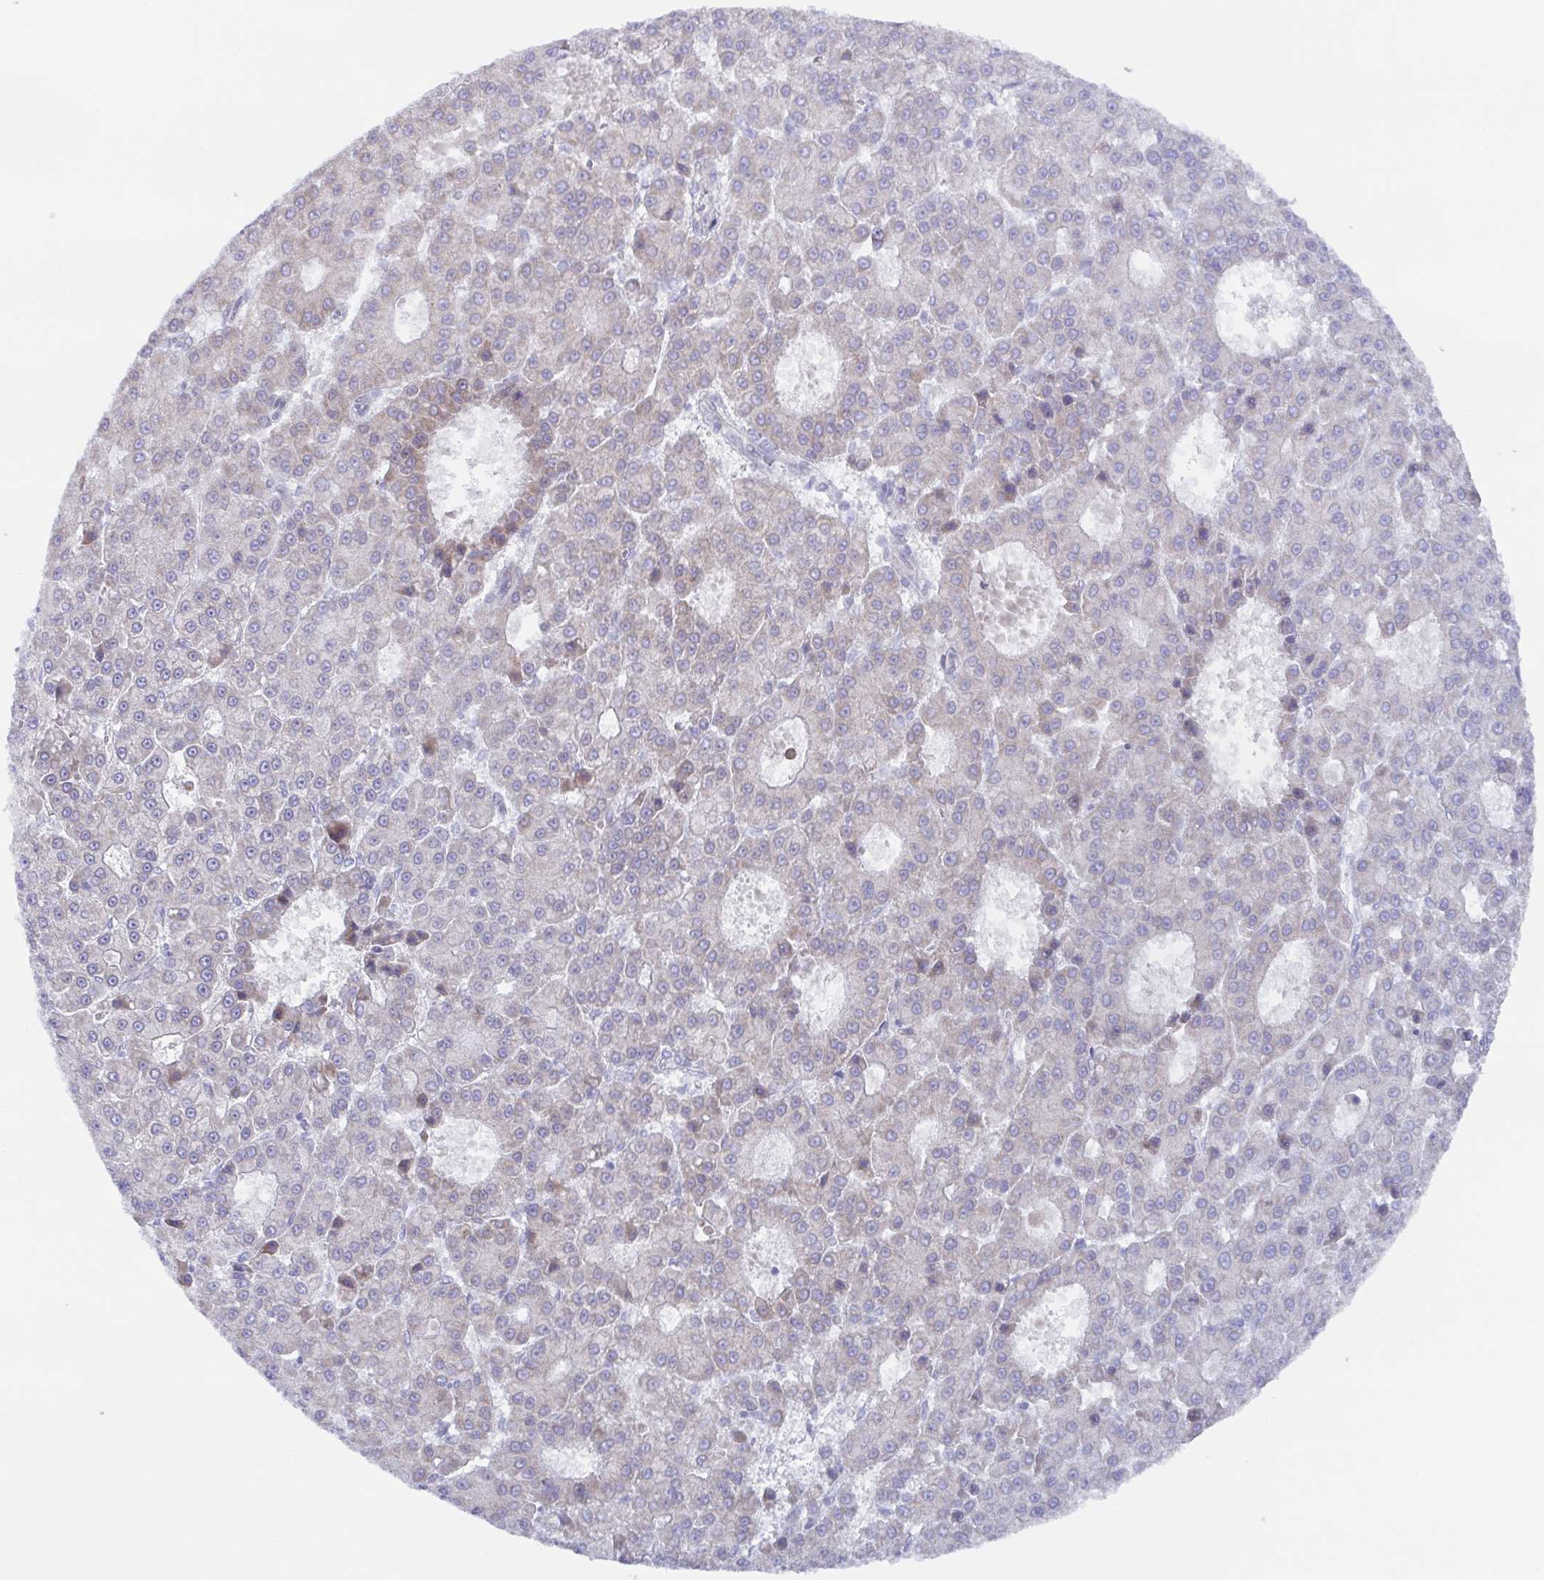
{"staining": {"intensity": "negative", "quantity": "none", "location": "none"}, "tissue": "liver cancer", "cell_type": "Tumor cells", "image_type": "cancer", "snomed": [{"axis": "morphology", "description": "Carcinoma, Hepatocellular, NOS"}, {"axis": "topography", "description": "Liver"}], "caption": "This photomicrograph is of liver hepatocellular carcinoma stained with immunohistochemistry (IHC) to label a protein in brown with the nuclei are counter-stained blue. There is no staining in tumor cells.", "gene": "POU2F3", "patient": {"sex": "male", "age": 70}}